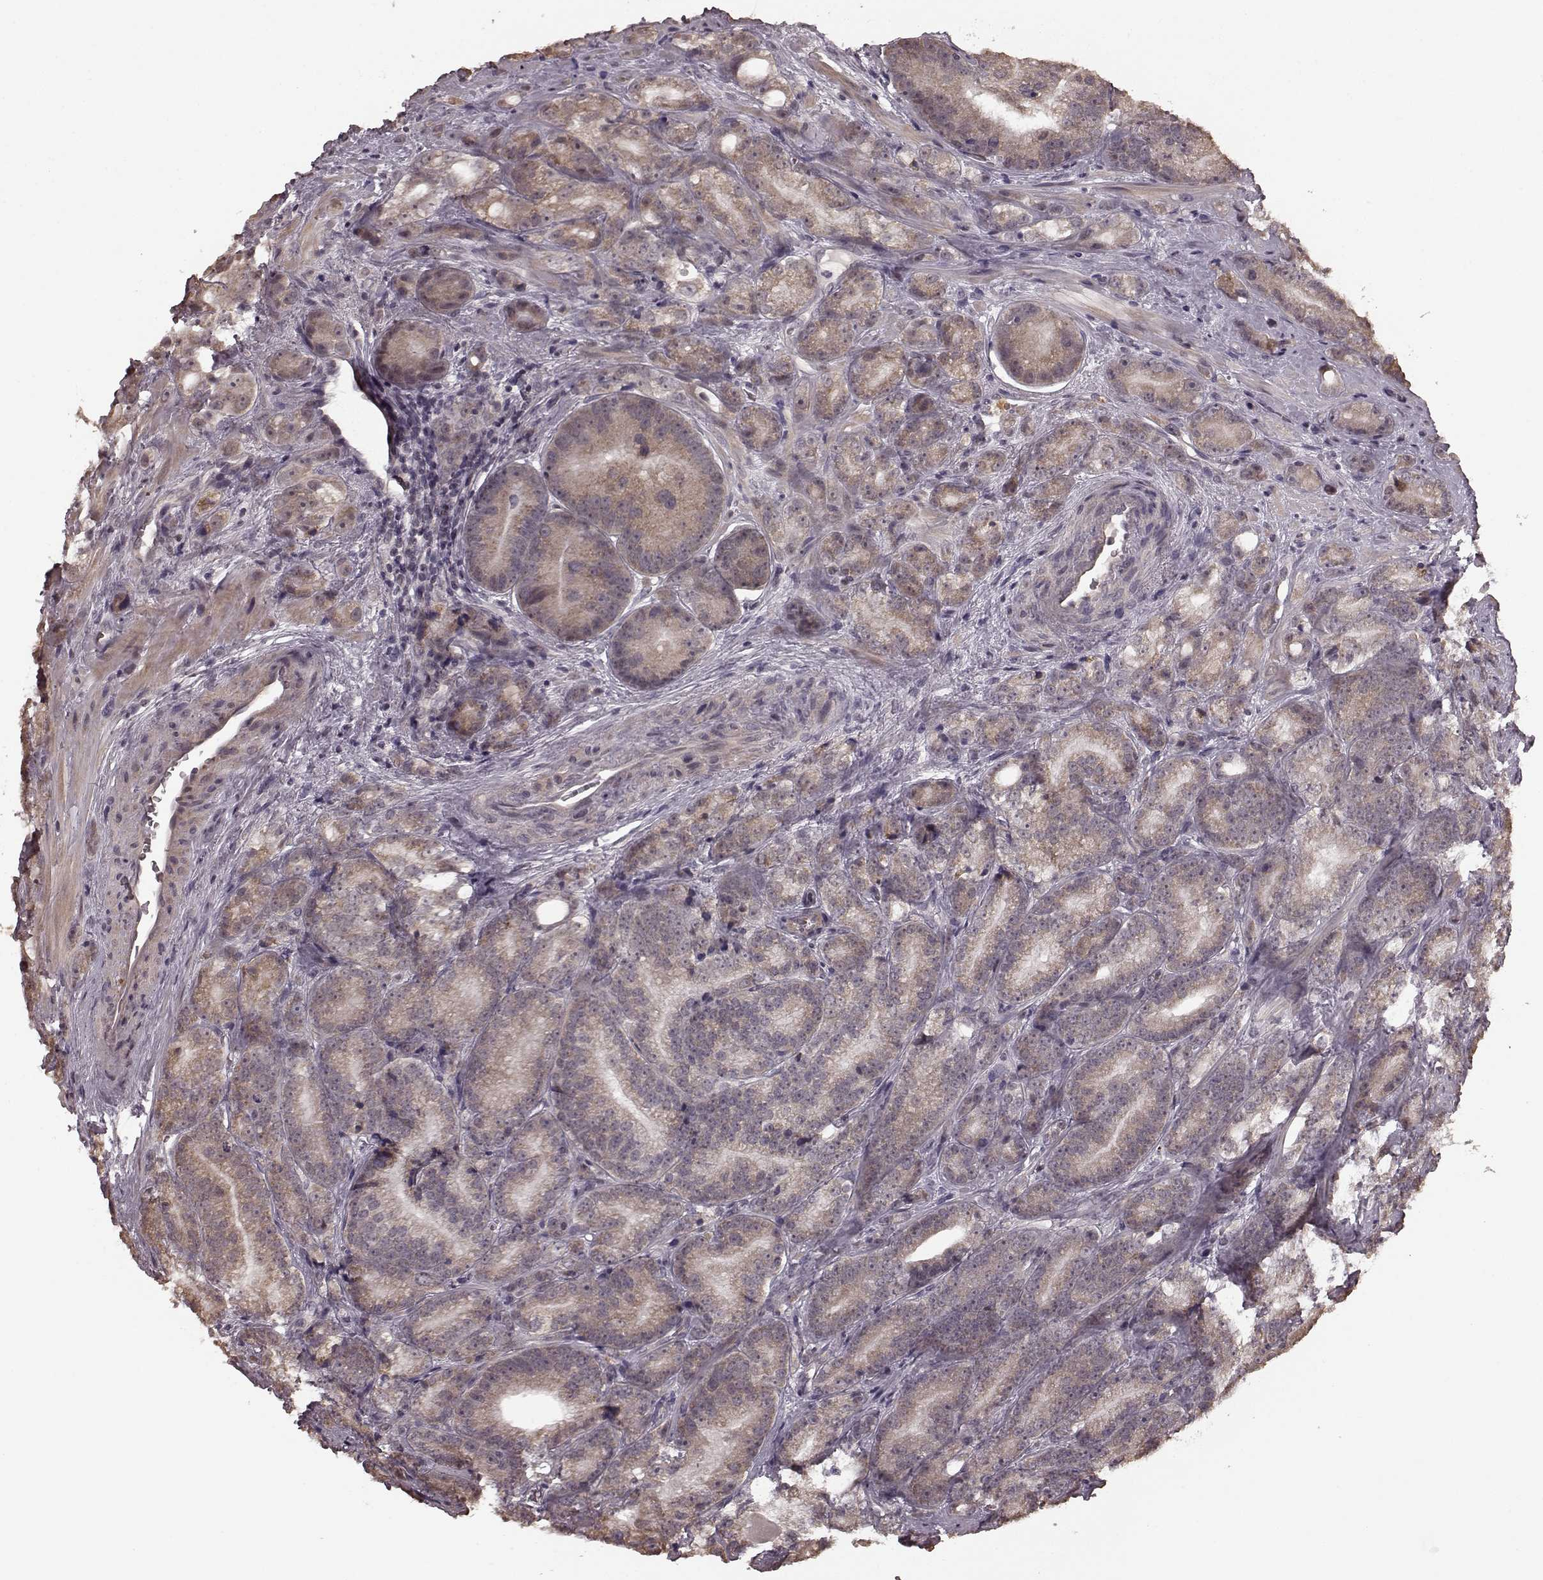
{"staining": {"intensity": "weak", "quantity": "25%-75%", "location": "cytoplasmic/membranous"}, "tissue": "prostate cancer", "cell_type": "Tumor cells", "image_type": "cancer", "snomed": [{"axis": "morphology", "description": "Adenocarcinoma, NOS"}, {"axis": "topography", "description": "Prostate"}], "caption": "Immunohistochemical staining of human adenocarcinoma (prostate) reveals low levels of weak cytoplasmic/membranous staining in approximately 25%-75% of tumor cells.", "gene": "PLCB4", "patient": {"sex": "male", "age": 63}}